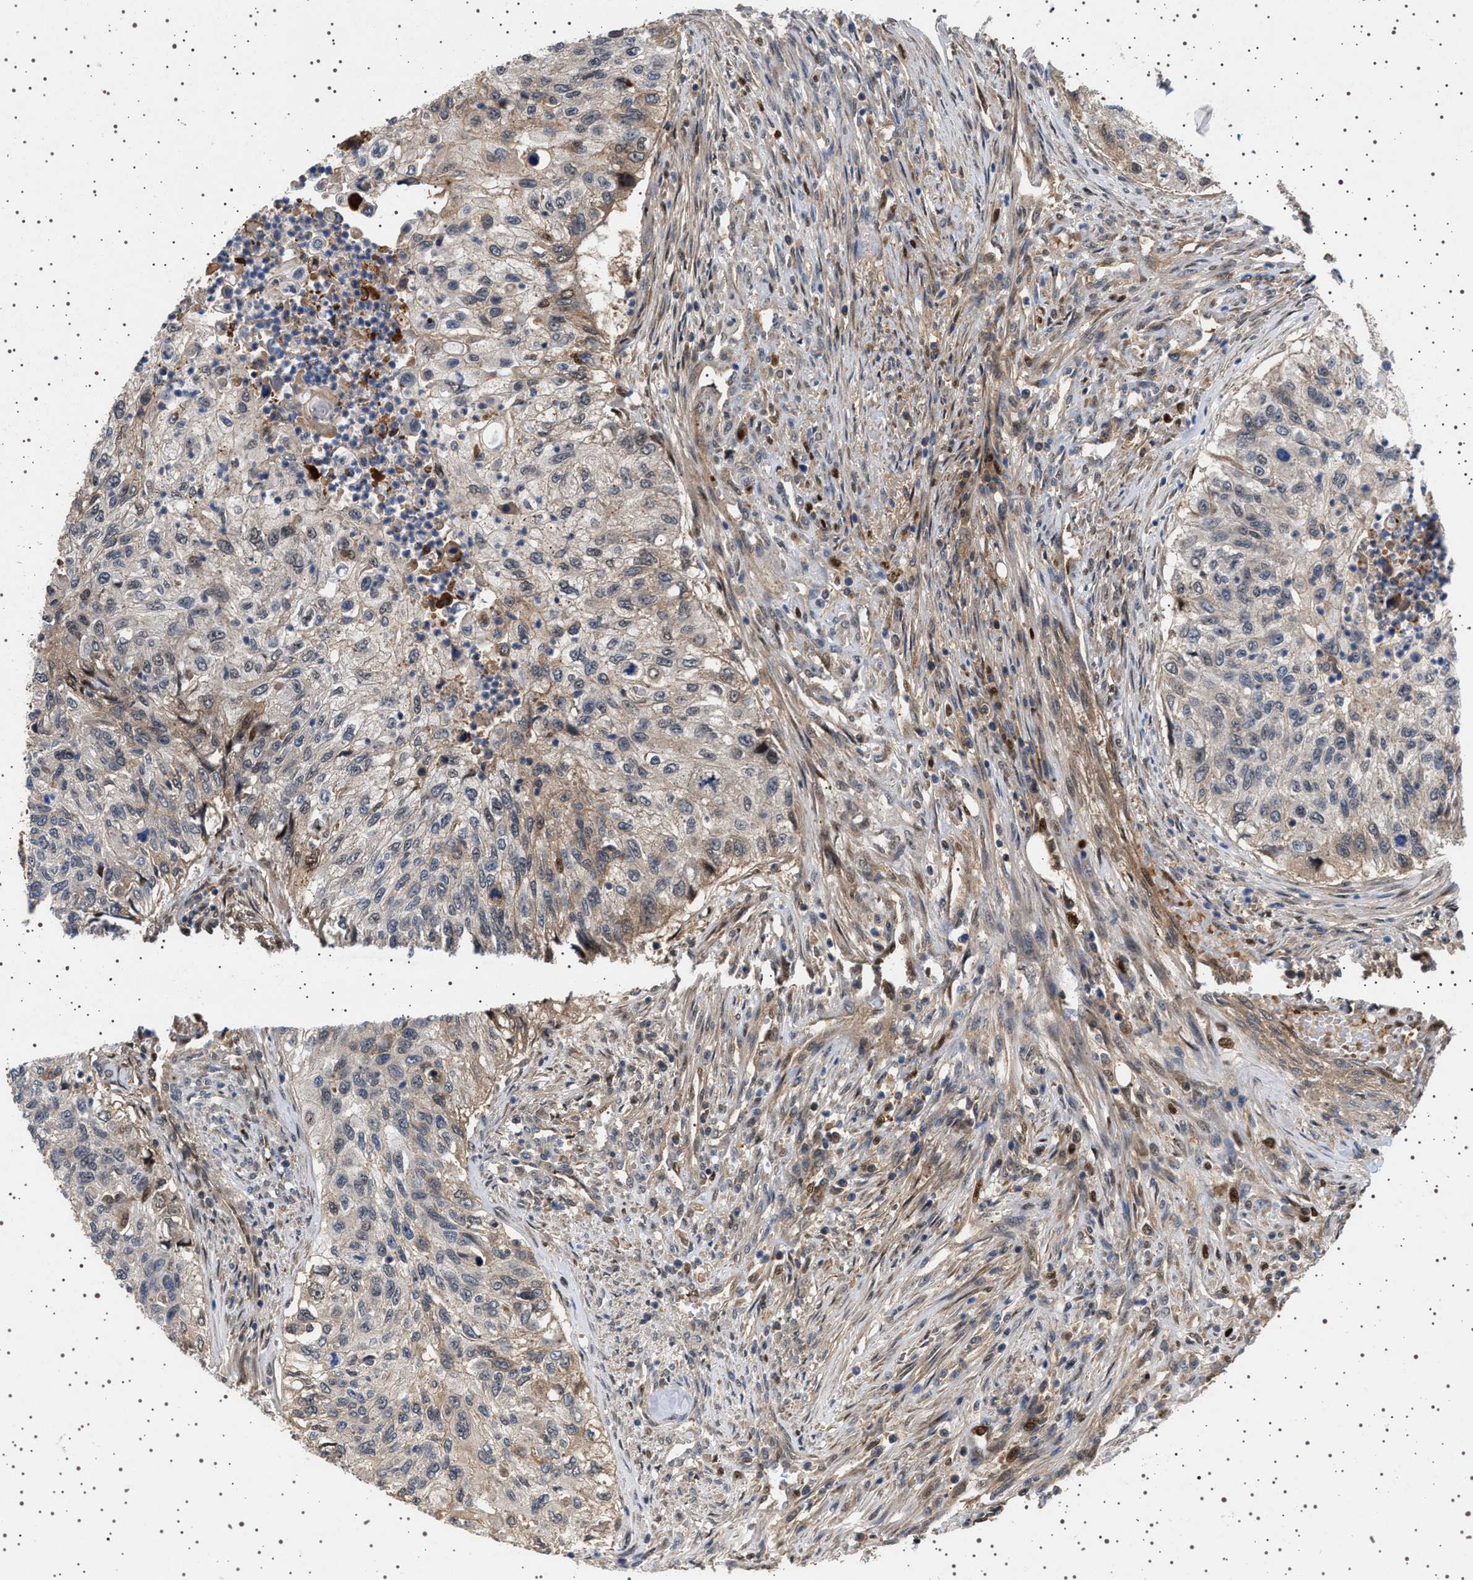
{"staining": {"intensity": "weak", "quantity": "<25%", "location": "cytoplasmic/membranous"}, "tissue": "urothelial cancer", "cell_type": "Tumor cells", "image_type": "cancer", "snomed": [{"axis": "morphology", "description": "Urothelial carcinoma, High grade"}, {"axis": "topography", "description": "Urinary bladder"}], "caption": "The image exhibits no staining of tumor cells in urothelial carcinoma (high-grade). (Stains: DAB immunohistochemistry with hematoxylin counter stain, Microscopy: brightfield microscopy at high magnification).", "gene": "FICD", "patient": {"sex": "female", "age": 60}}